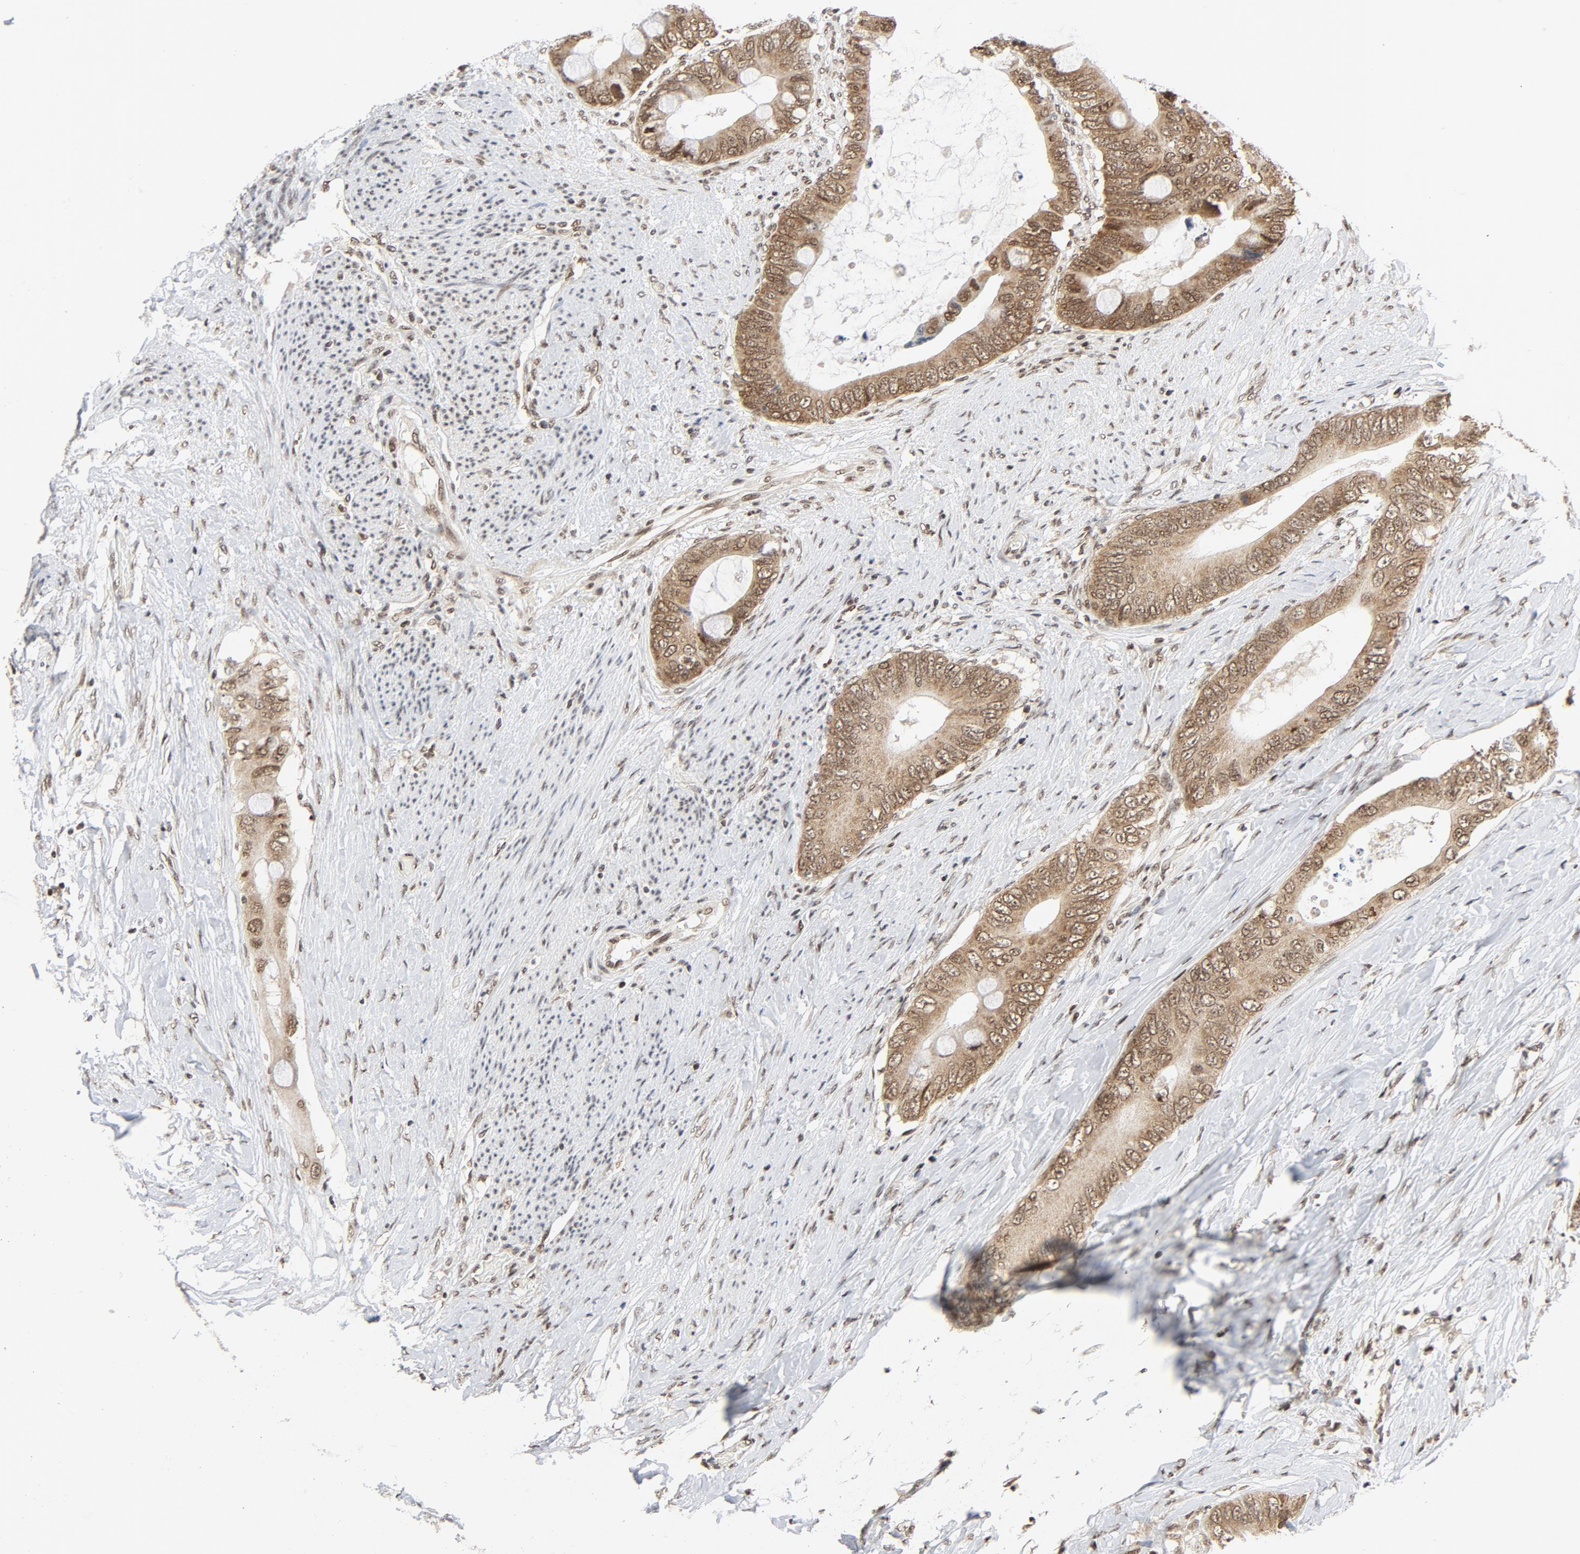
{"staining": {"intensity": "moderate", "quantity": ">75%", "location": "cytoplasmic/membranous,nuclear"}, "tissue": "colorectal cancer", "cell_type": "Tumor cells", "image_type": "cancer", "snomed": [{"axis": "morphology", "description": "Normal tissue, NOS"}, {"axis": "morphology", "description": "Adenocarcinoma, NOS"}, {"axis": "topography", "description": "Rectum"}, {"axis": "topography", "description": "Peripheral nerve tissue"}], "caption": "Immunohistochemistry staining of colorectal cancer, which shows medium levels of moderate cytoplasmic/membranous and nuclear staining in about >75% of tumor cells indicating moderate cytoplasmic/membranous and nuclear protein positivity. The staining was performed using DAB (brown) for protein detection and nuclei were counterstained in hematoxylin (blue).", "gene": "ERCC1", "patient": {"sex": "female", "age": 77}}